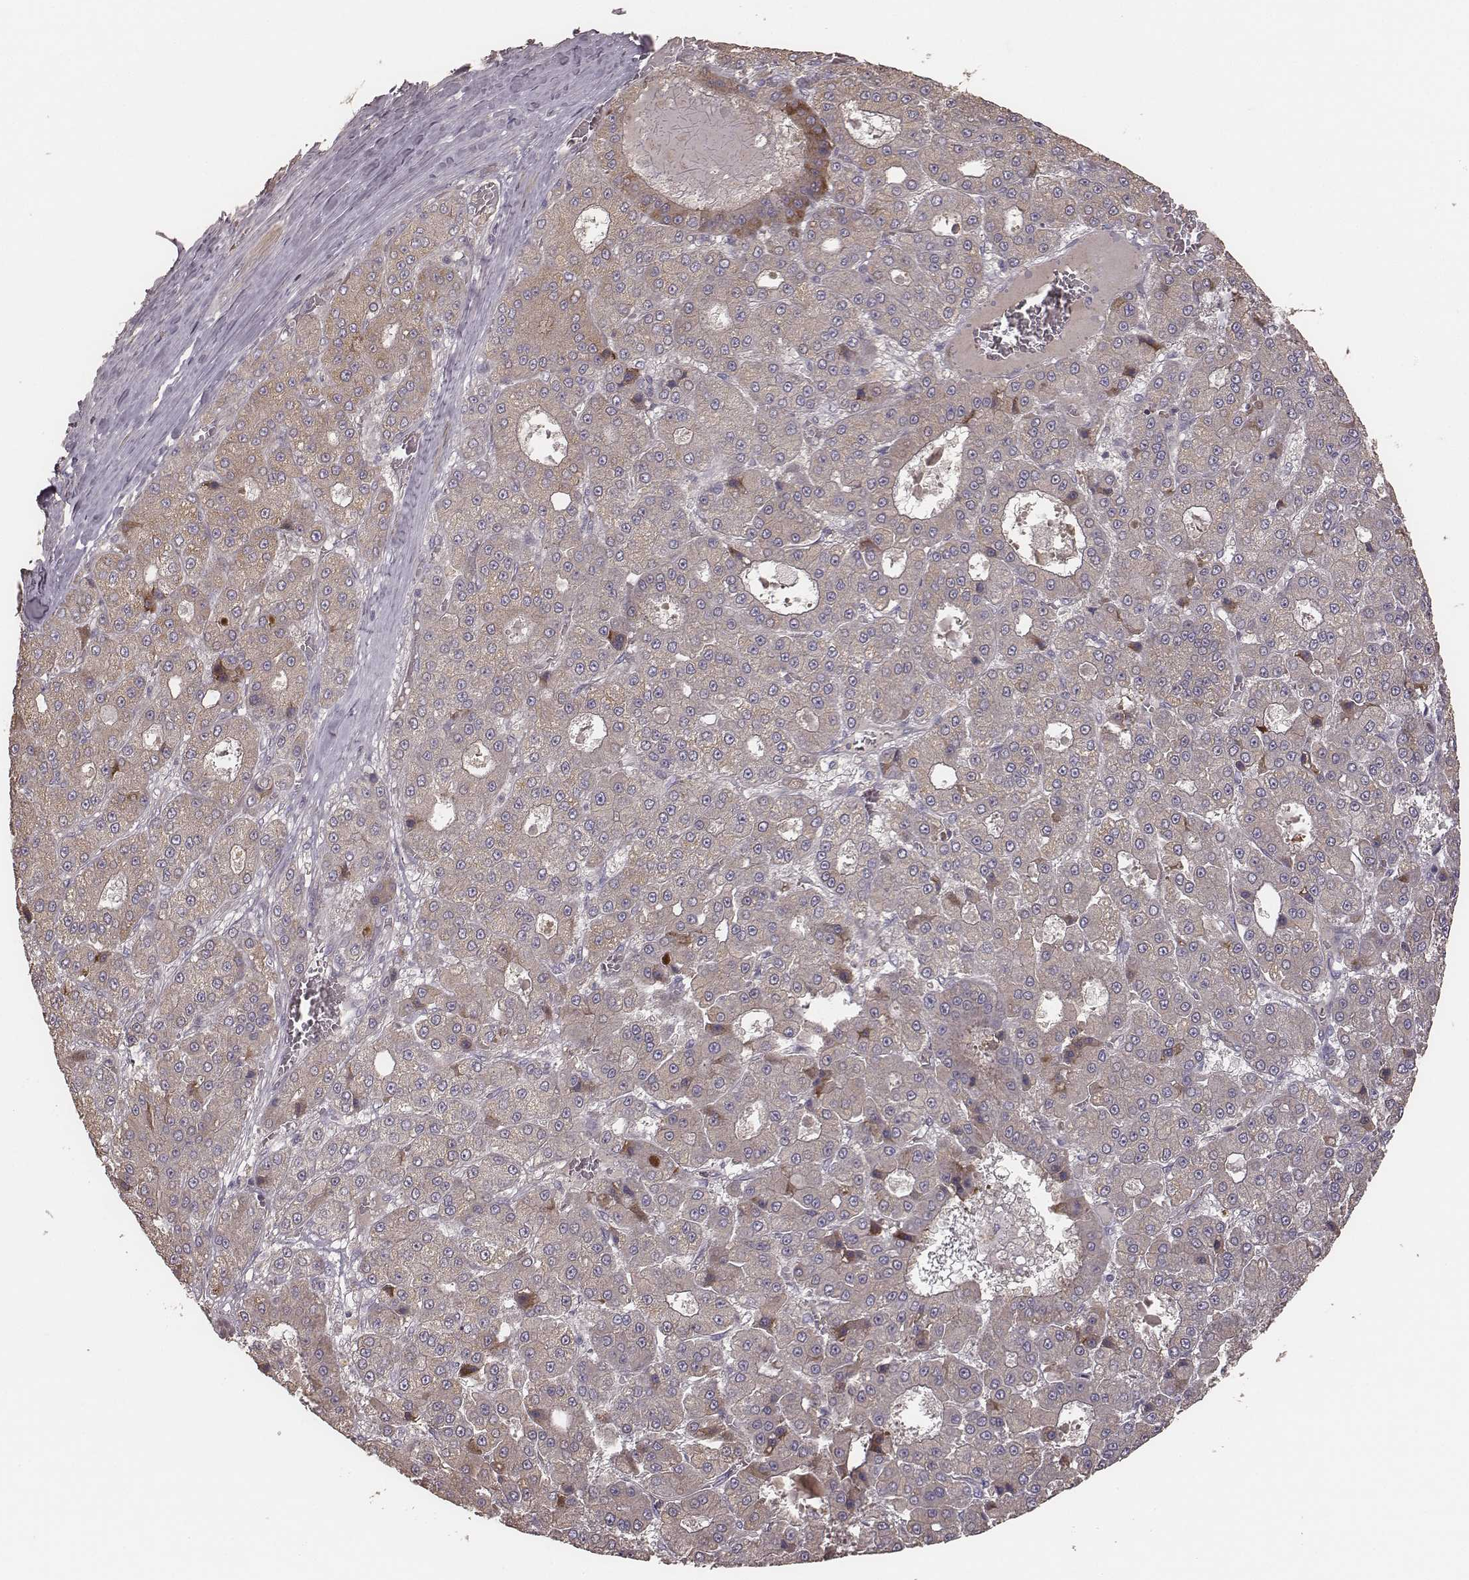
{"staining": {"intensity": "weak", "quantity": ">75%", "location": "cytoplasmic/membranous"}, "tissue": "liver cancer", "cell_type": "Tumor cells", "image_type": "cancer", "snomed": [{"axis": "morphology", "description": "Carcinoma, Hepatocellular, NOS"}, {"axis": "topography", "description": "Liver"}], "caption": "Weak cytoplasmic/membranous staining is present in about >75% of tumor cells in liver cancer. The protein of interest is stained brown, and the nuclei are stained in blue (DAB (3,3'-diaminobenzidine) IHC with brightfield microscopy, high magnification).", "gene": "OTOGL", "patient": {"sex": "male", "age": 70}}